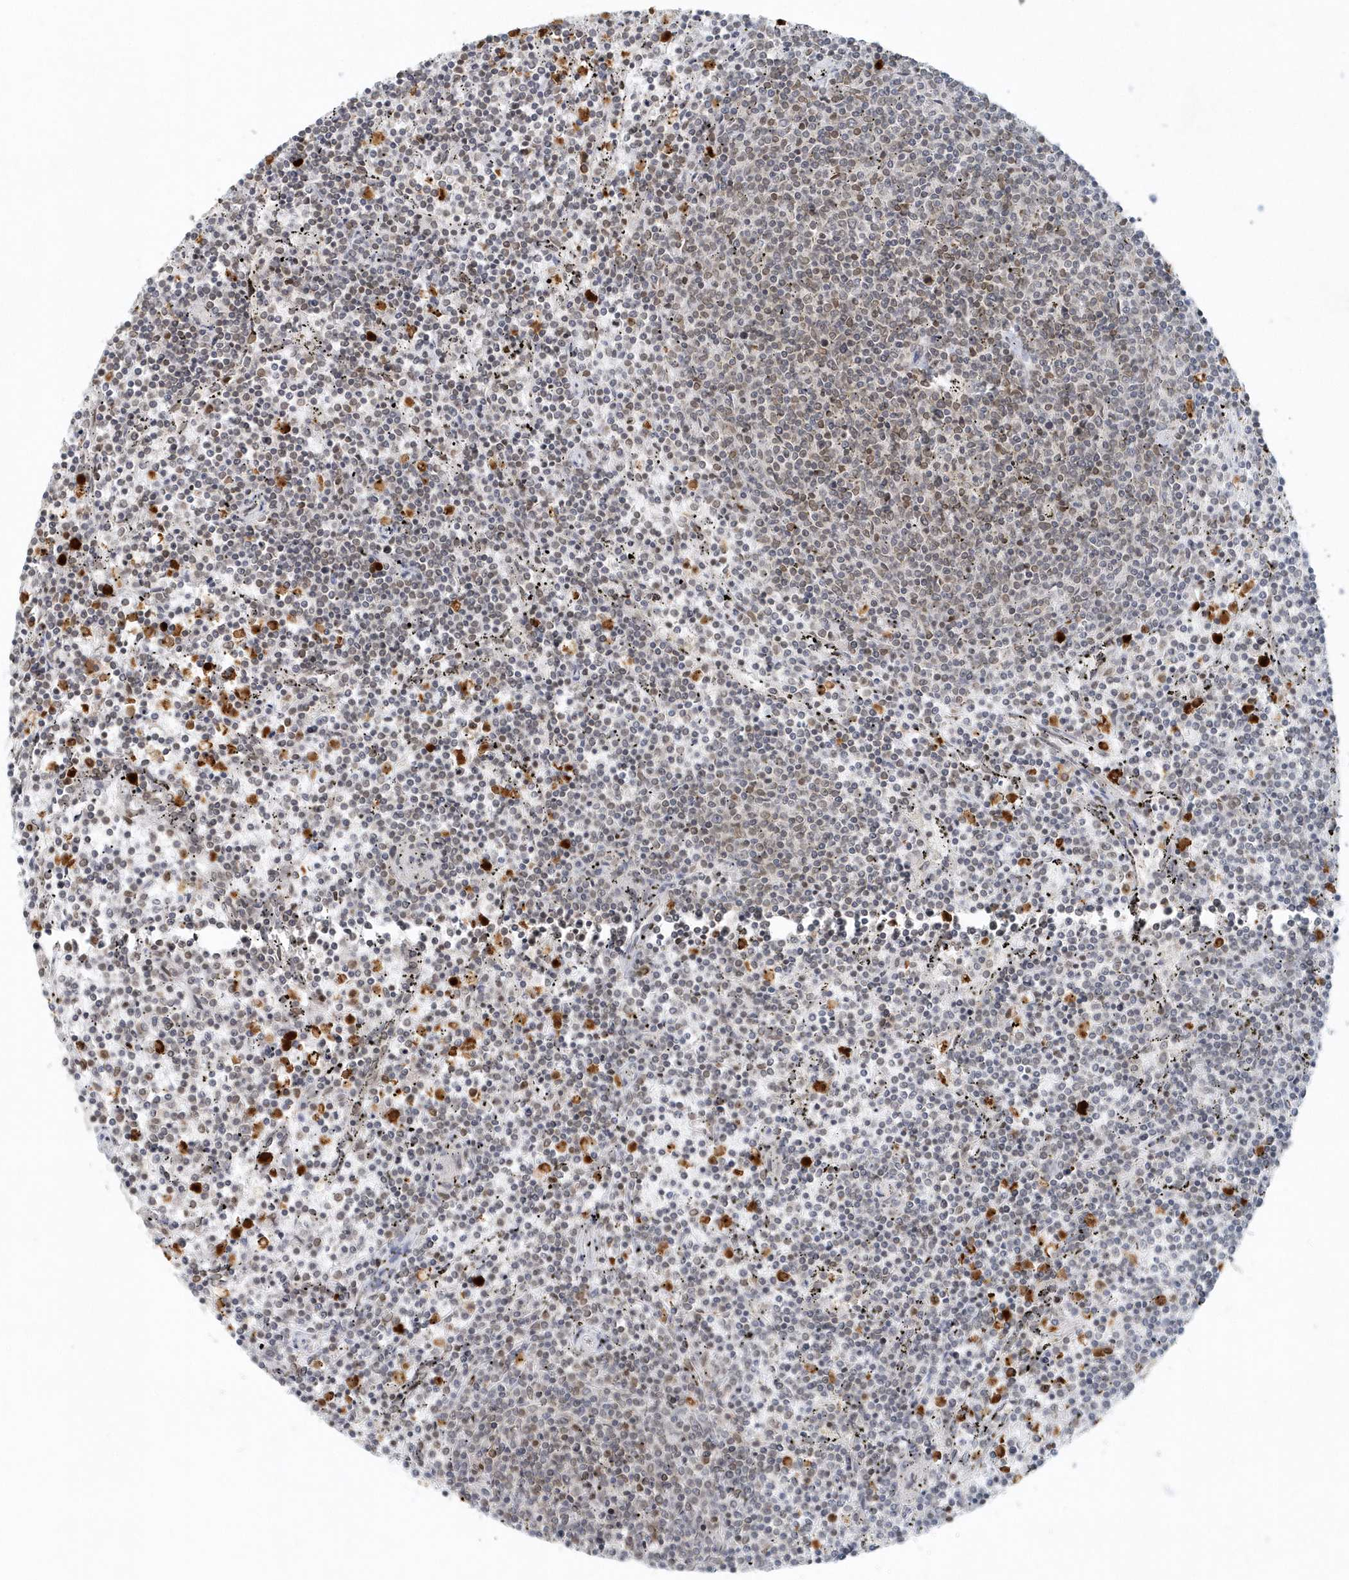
{"staining": {"intensity": "weak", "quantity": "<25%", "location": "nuclear"}, "tissue": "lymphoma", "cell_type": "Tumor cells", "image_type": "cancer", "snomed": [{"axis": "morphology", "description": "Malignant lymphoma, non-Hodgkin's type, Low grade"}, {"axis": "topography", "description": "Spleen"}], "caption": "IHC of lymphoma demonstrates no expression in tumor cells.", "gene": "NUP54", "patient": {"sex": "female", "age": 50}}